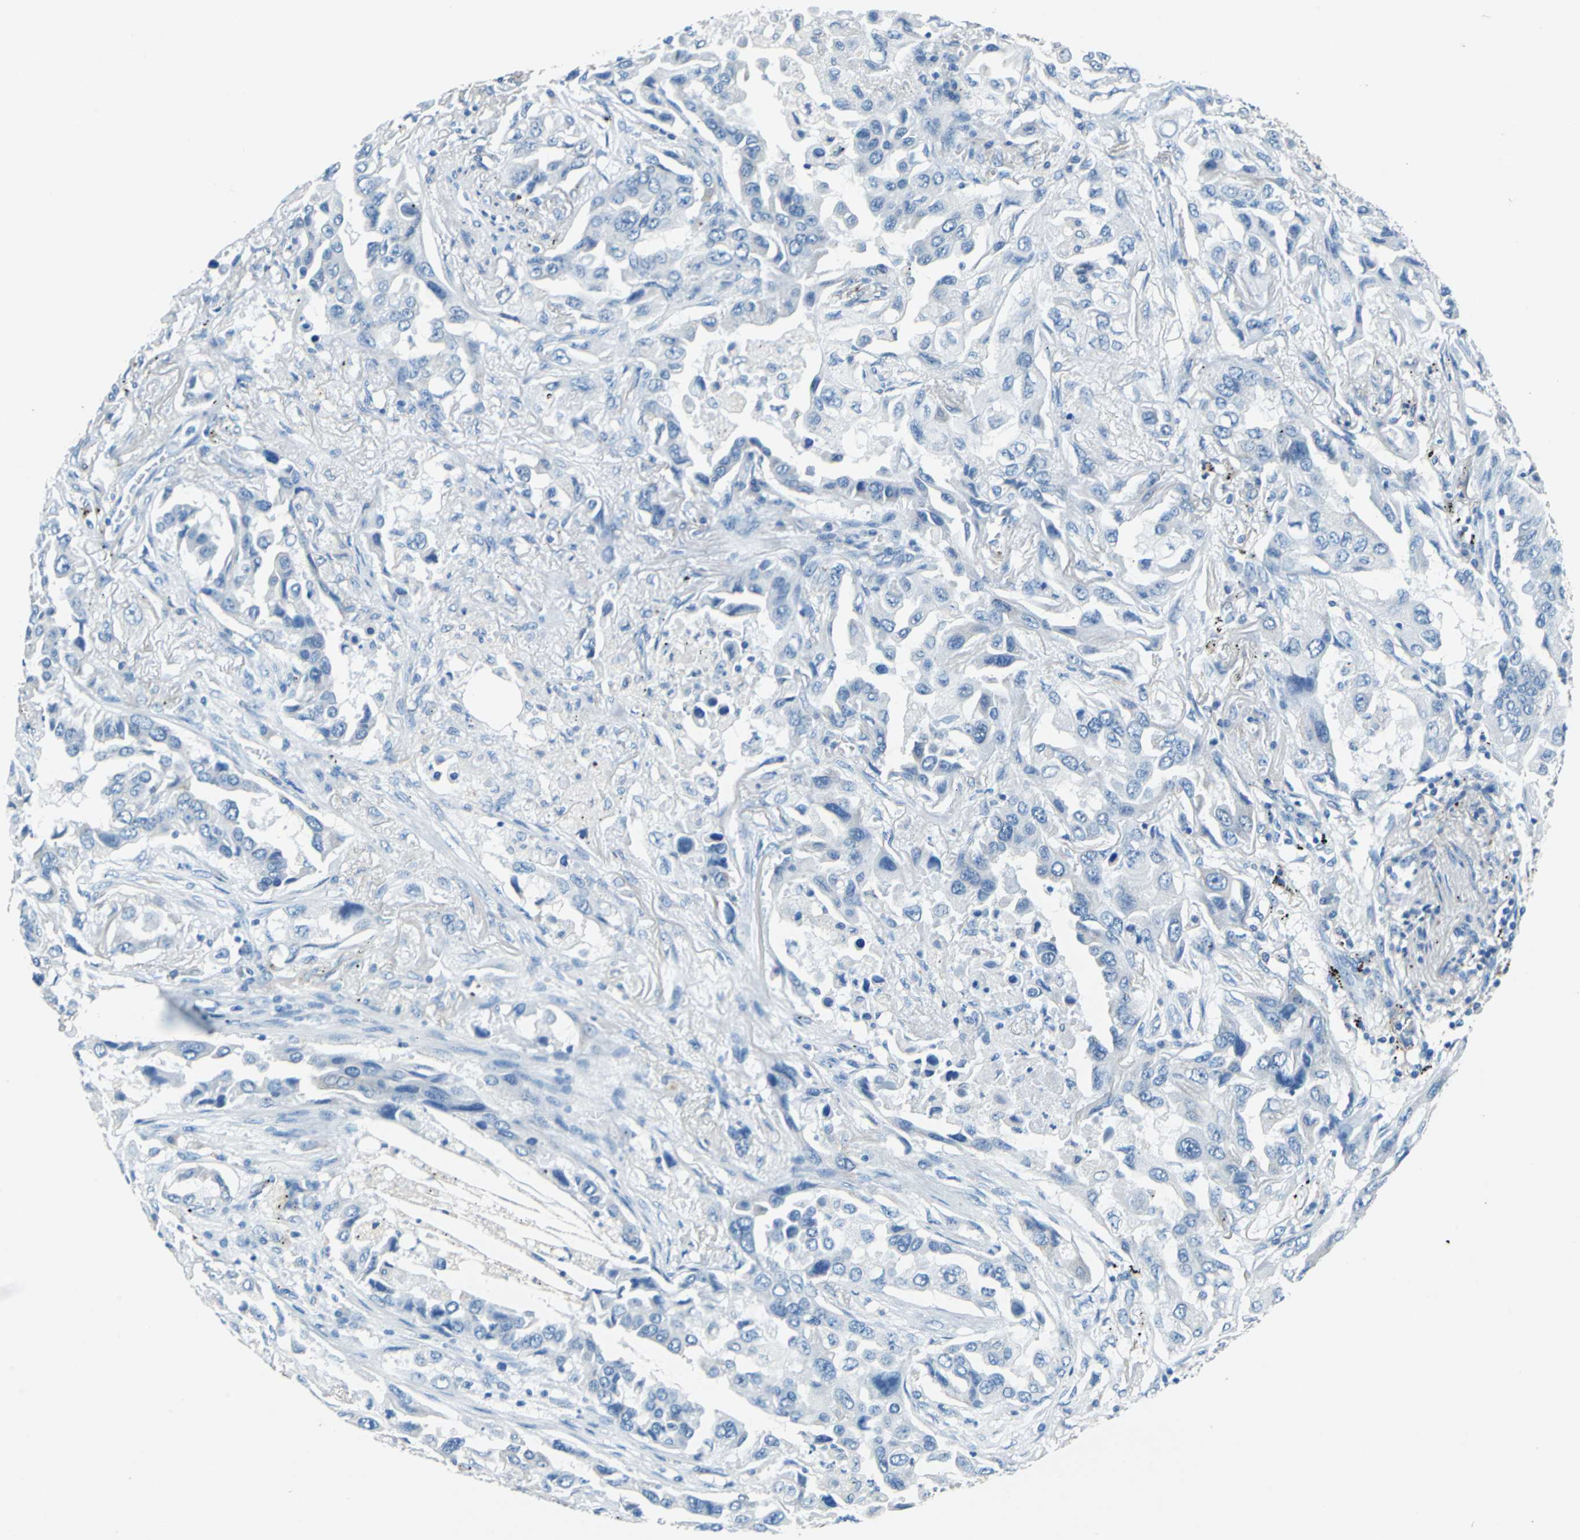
{"staining": {"intensity": "negative", "quantity": "none", "location": "none"}, "tissue": "lung cancer", "cell_type": "Tumor cells", "image_type": "cancer", "snomed": [{"axis": "morphology", "description": "Adenocarcinoma, NOS"}, {"axis": "topography", "description": "Lung"}], "caption": "A micrograph of human lung cancer (adenocarcinoma) is negative for staining in tumor cells.", "gene": "TEX264", "patient": {"sex": "female", "age": 65}}